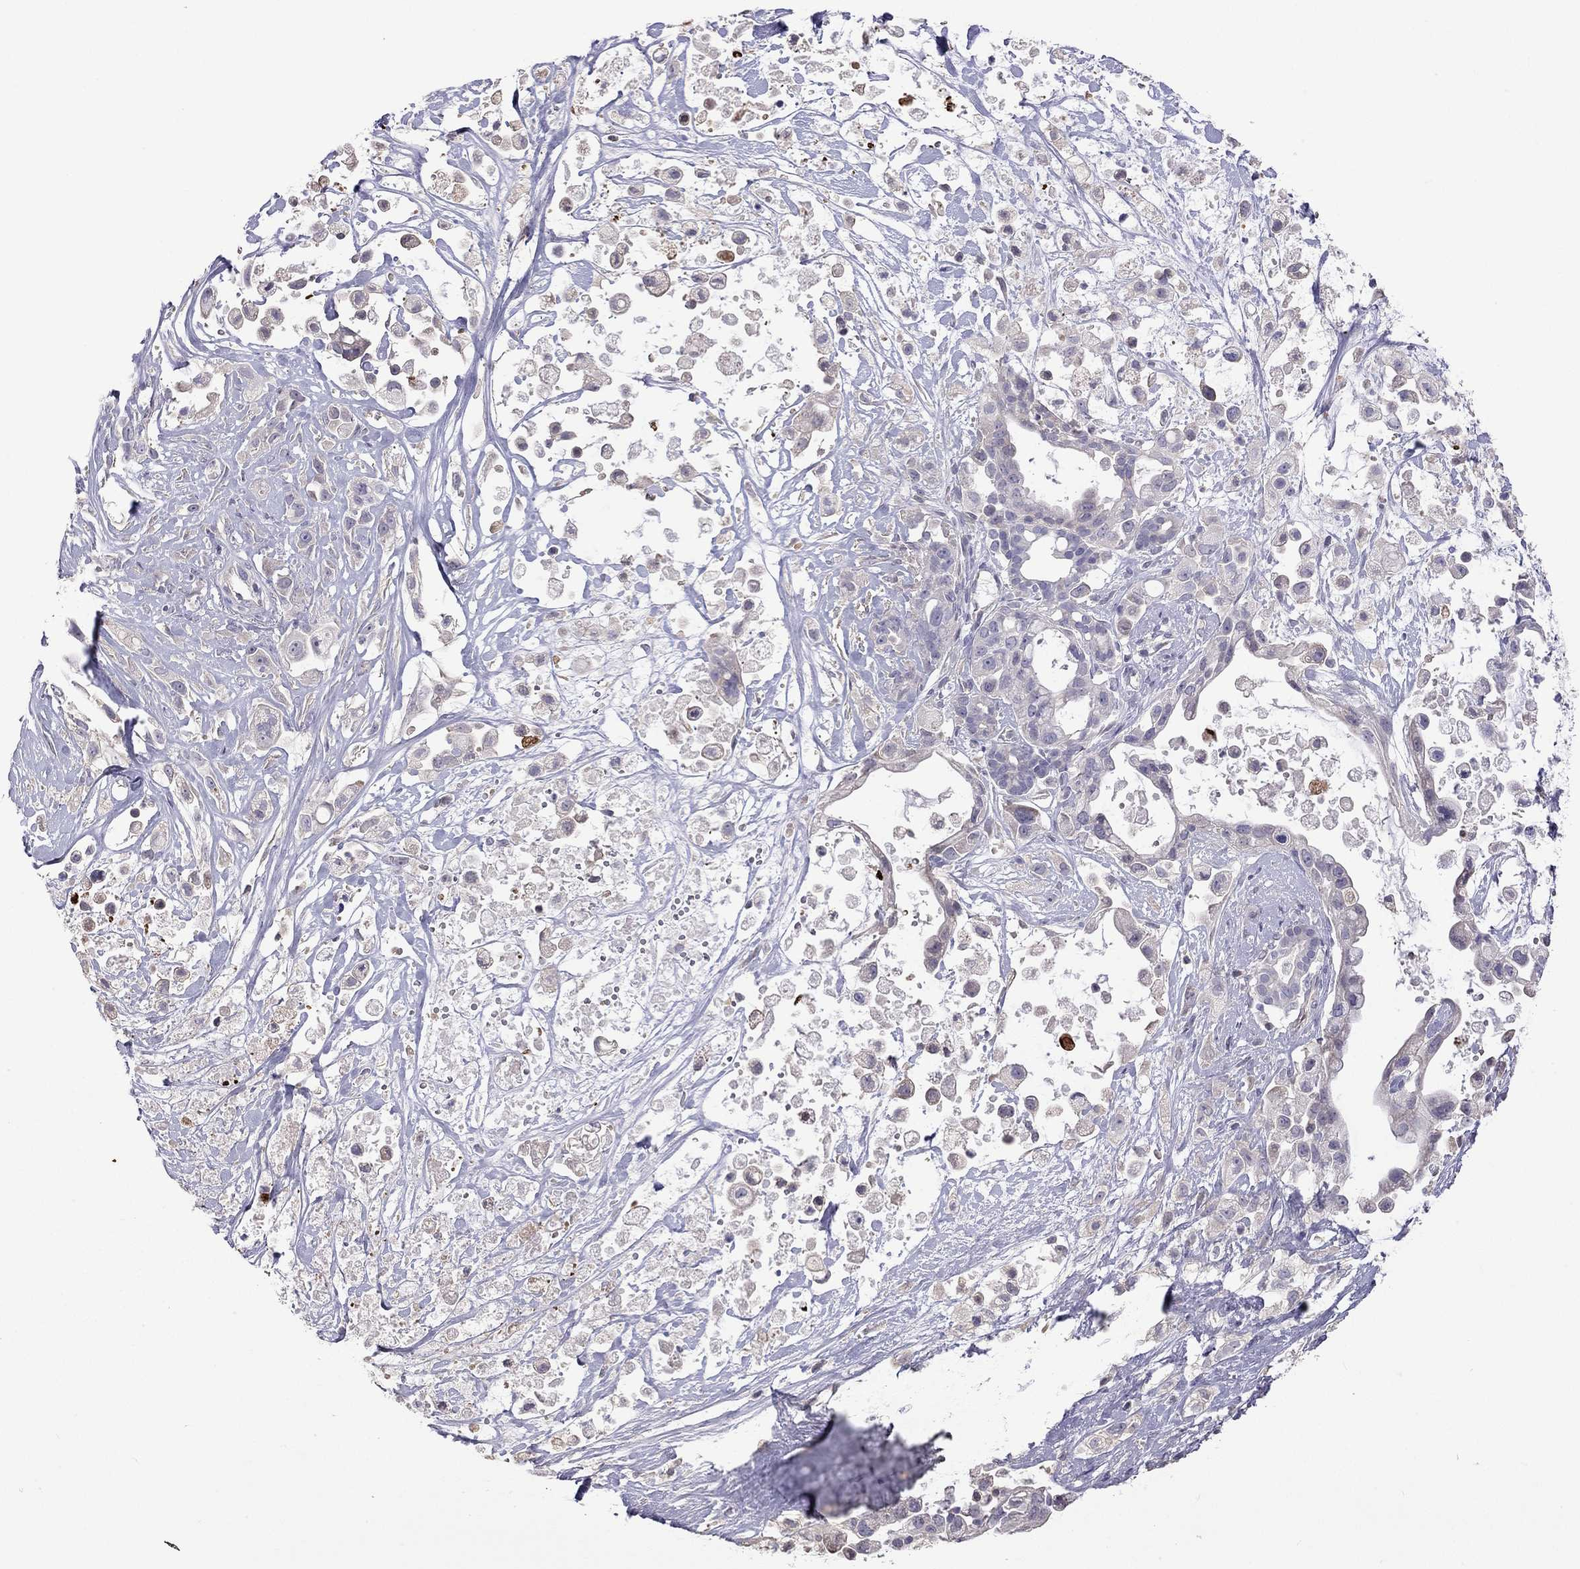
{"staining": {"intensity": "negative", "quantity": "none", "location": "none"}, "tissue": "pancreatic cancer", "cell_type": "Tumor cells", "image_type": "cancer", "snomed": [{"axis": "morphology", "description": "Adenocarcinoma, NOS"}, {"axis": "topography", "description": "Pancreas"}], "caption": "This is an immunohistochemistry (IHC) image of human pancreatic adenocarcinoma. There is no staining in tumor cells.", "gene": "FEZ1", "patient": {"sex": "male", "age": 44}}